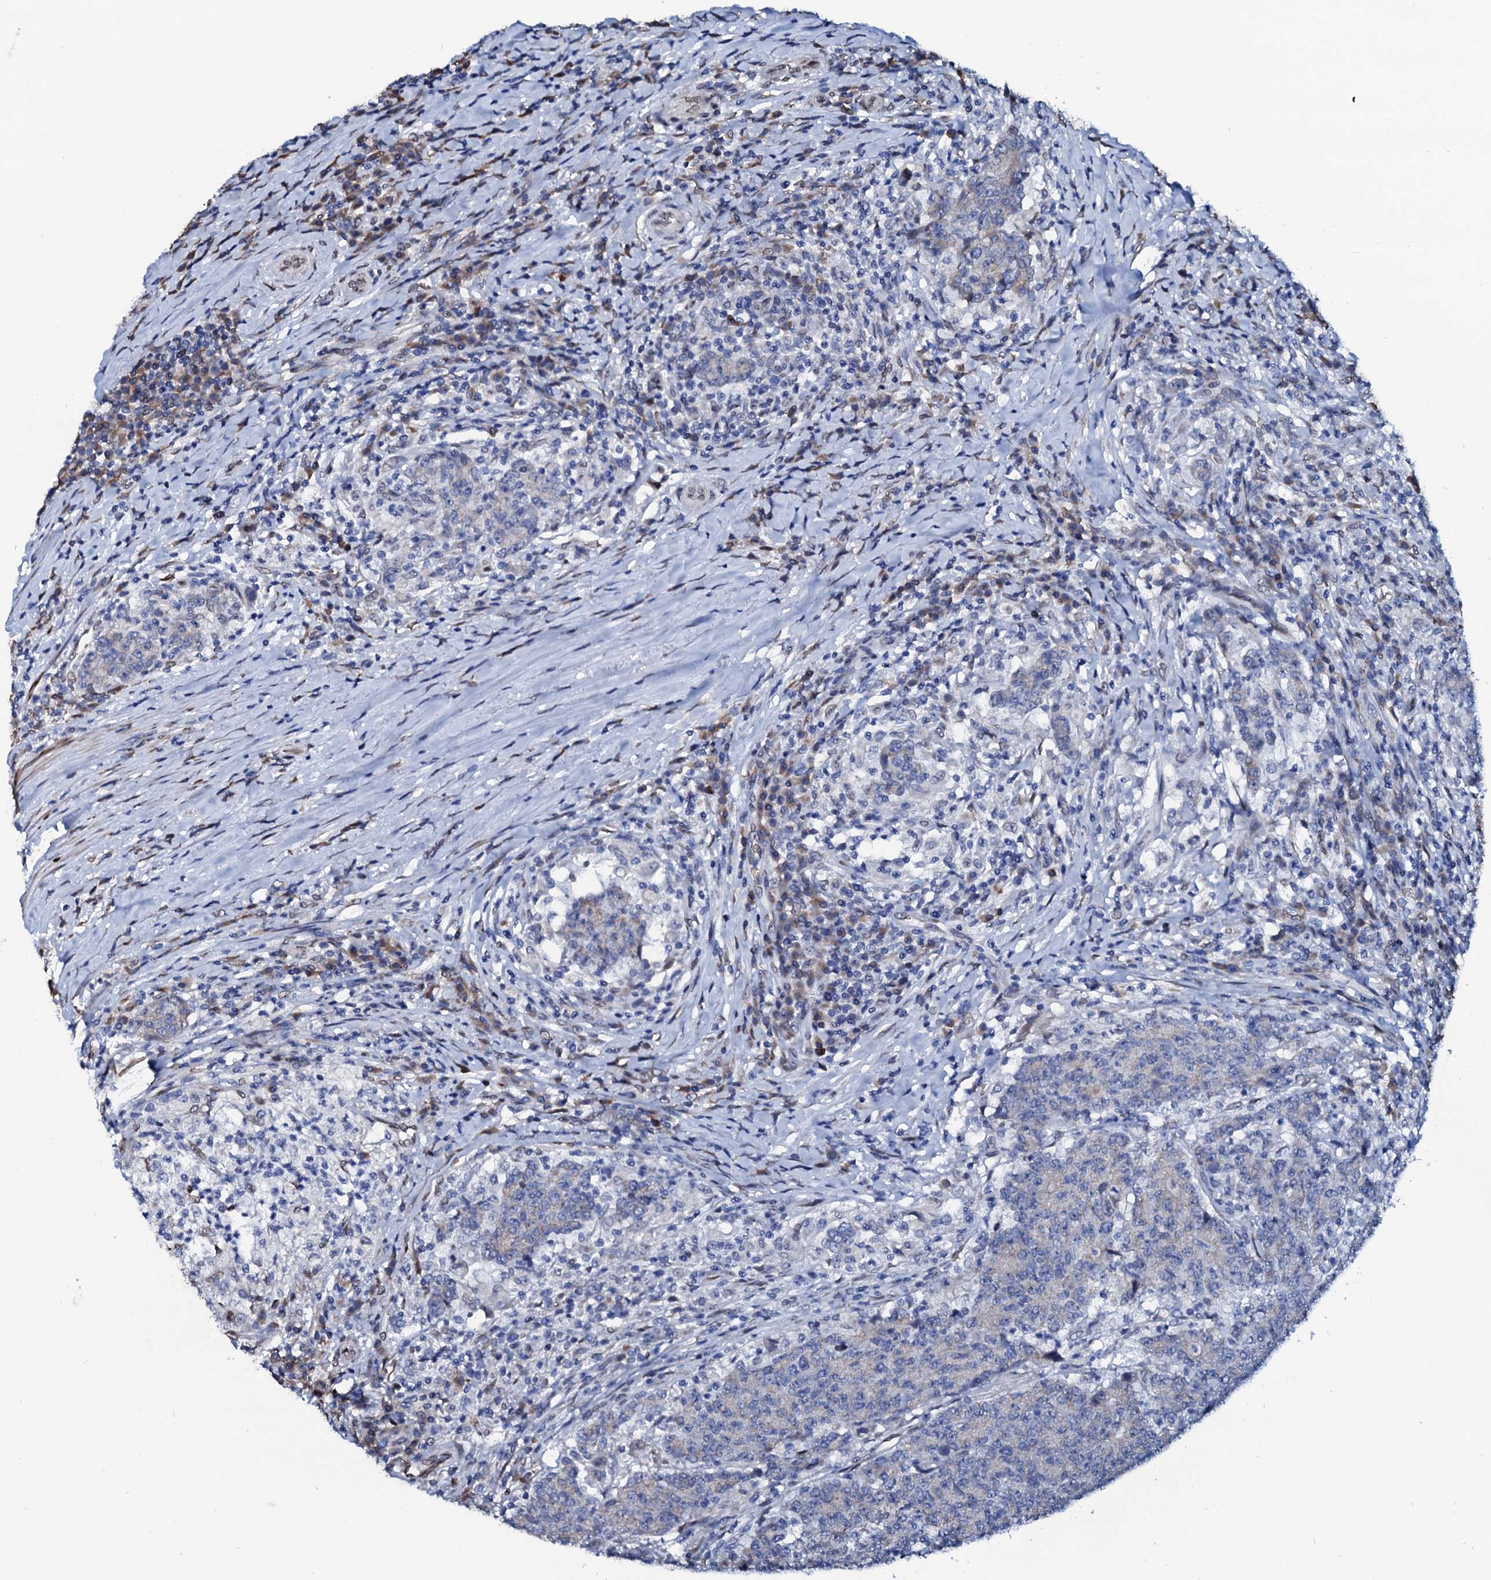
{"staining": {"intensity": "negative", "quantity": "none", "location": "none"}, "tissue": "colorectal cancer", "cell_type": "Tumor cells", "image_type": "cancer", "snomed": [{"axis": "morphology", "description": "Adenocarcinoma, NOS"}, {"axis": "topography", "description": "Colon"}], "caption": "This is an immunohistochemistry image of colorectal adenocarcinoma. There is no staining in tumor cells.", "gene": "NRP2", "patient": {"sex": "female", "age": 75}}